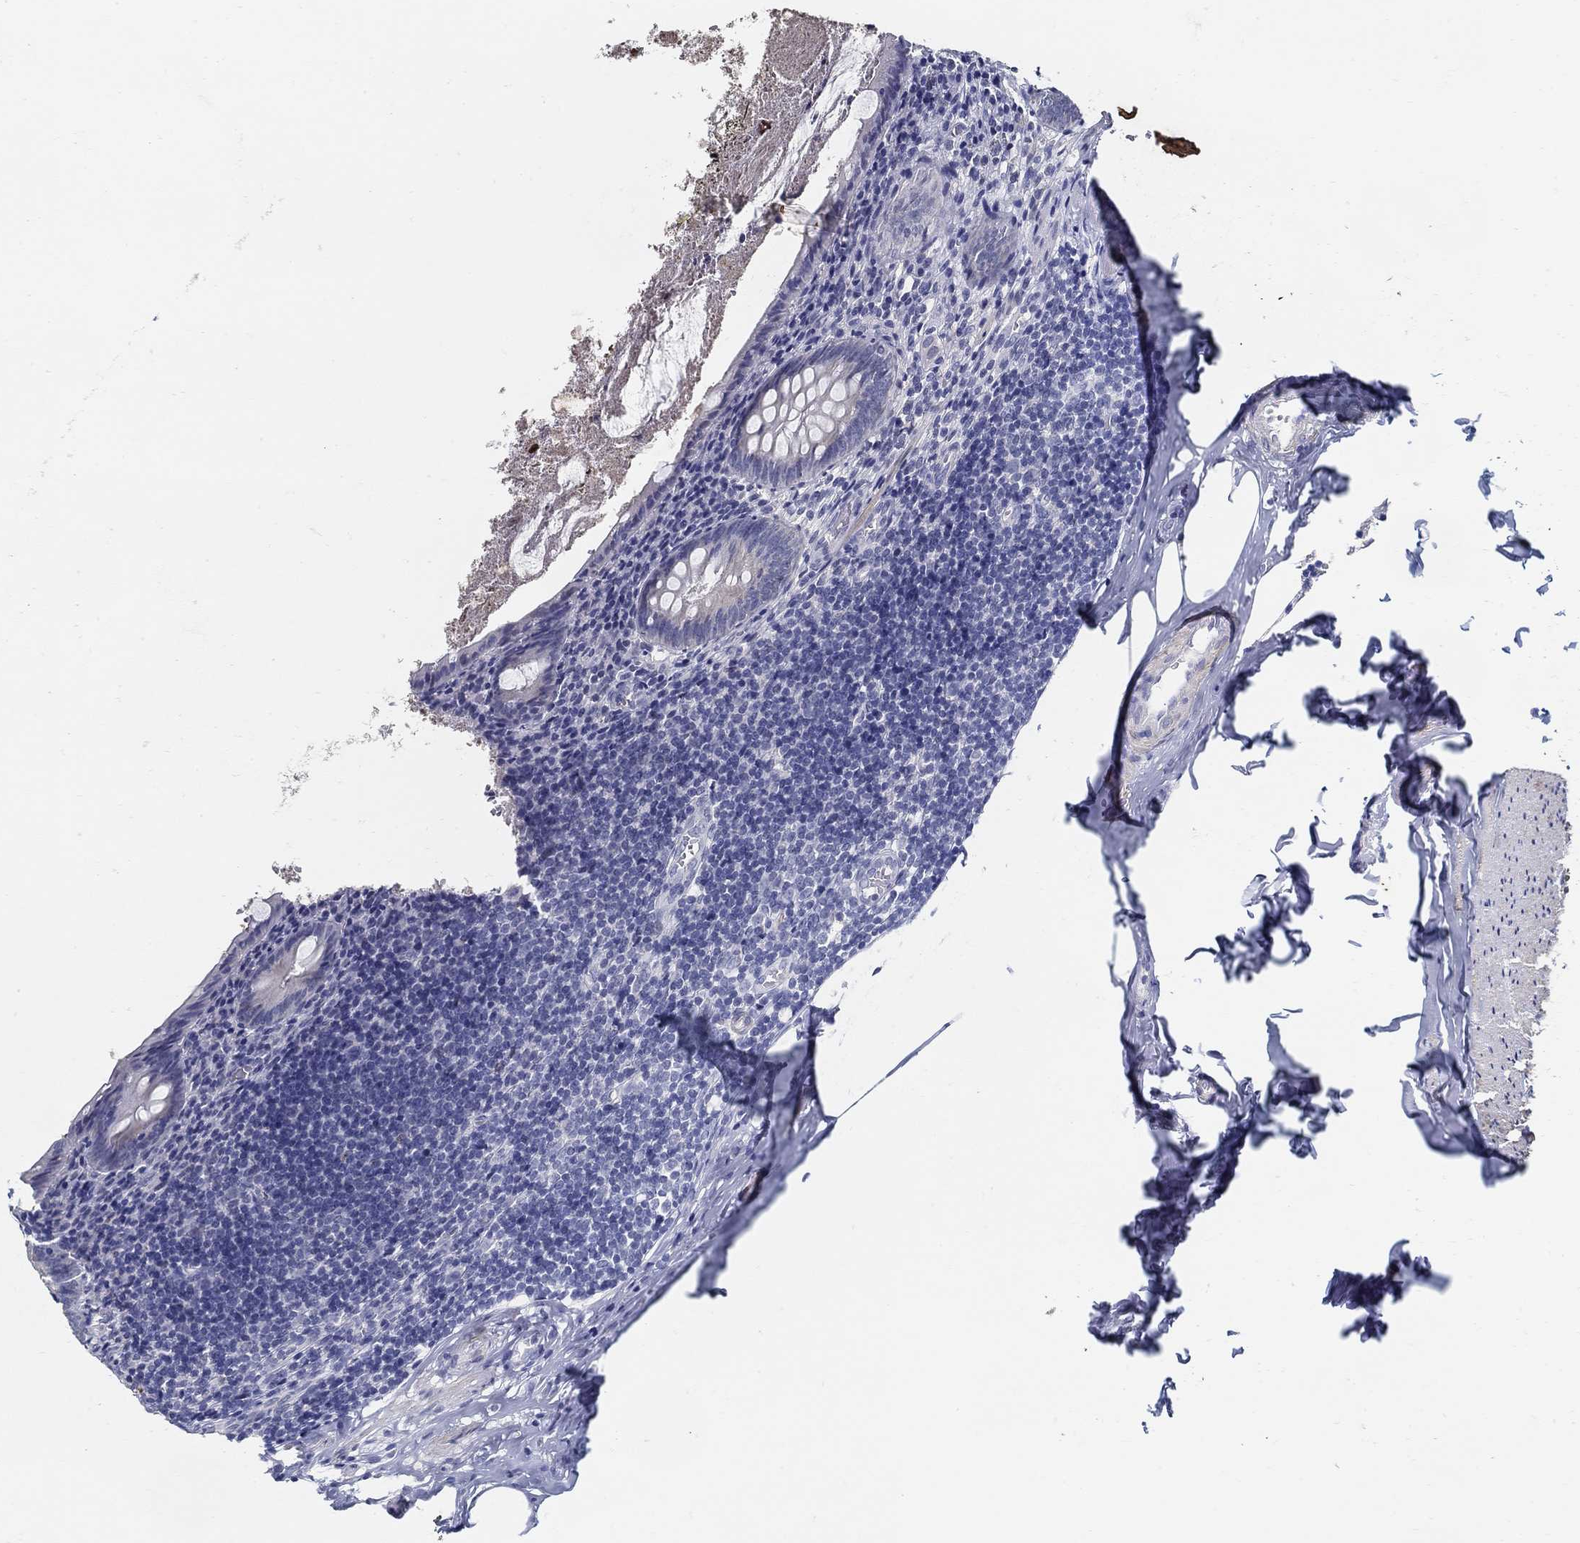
{"staining": {"intensity": "negative", "quantity": "none", "location": "none"}, "tissue": "appendix", "cell_type": "Glandular cells", "image_type": "normal", "snomed": [{"axis": "morphology", "description": "Normal tissue, NOS"}, {"axis": "topography", "description": "Appendix"}], "caption": "A high-resolution photomicrograph shows immunohistochemistry (IHC) staining of benign appendix, which reveals no significant staining in glandular cells.", "gene": "USP29", "patient": {"sex": "female", "age": 23}}